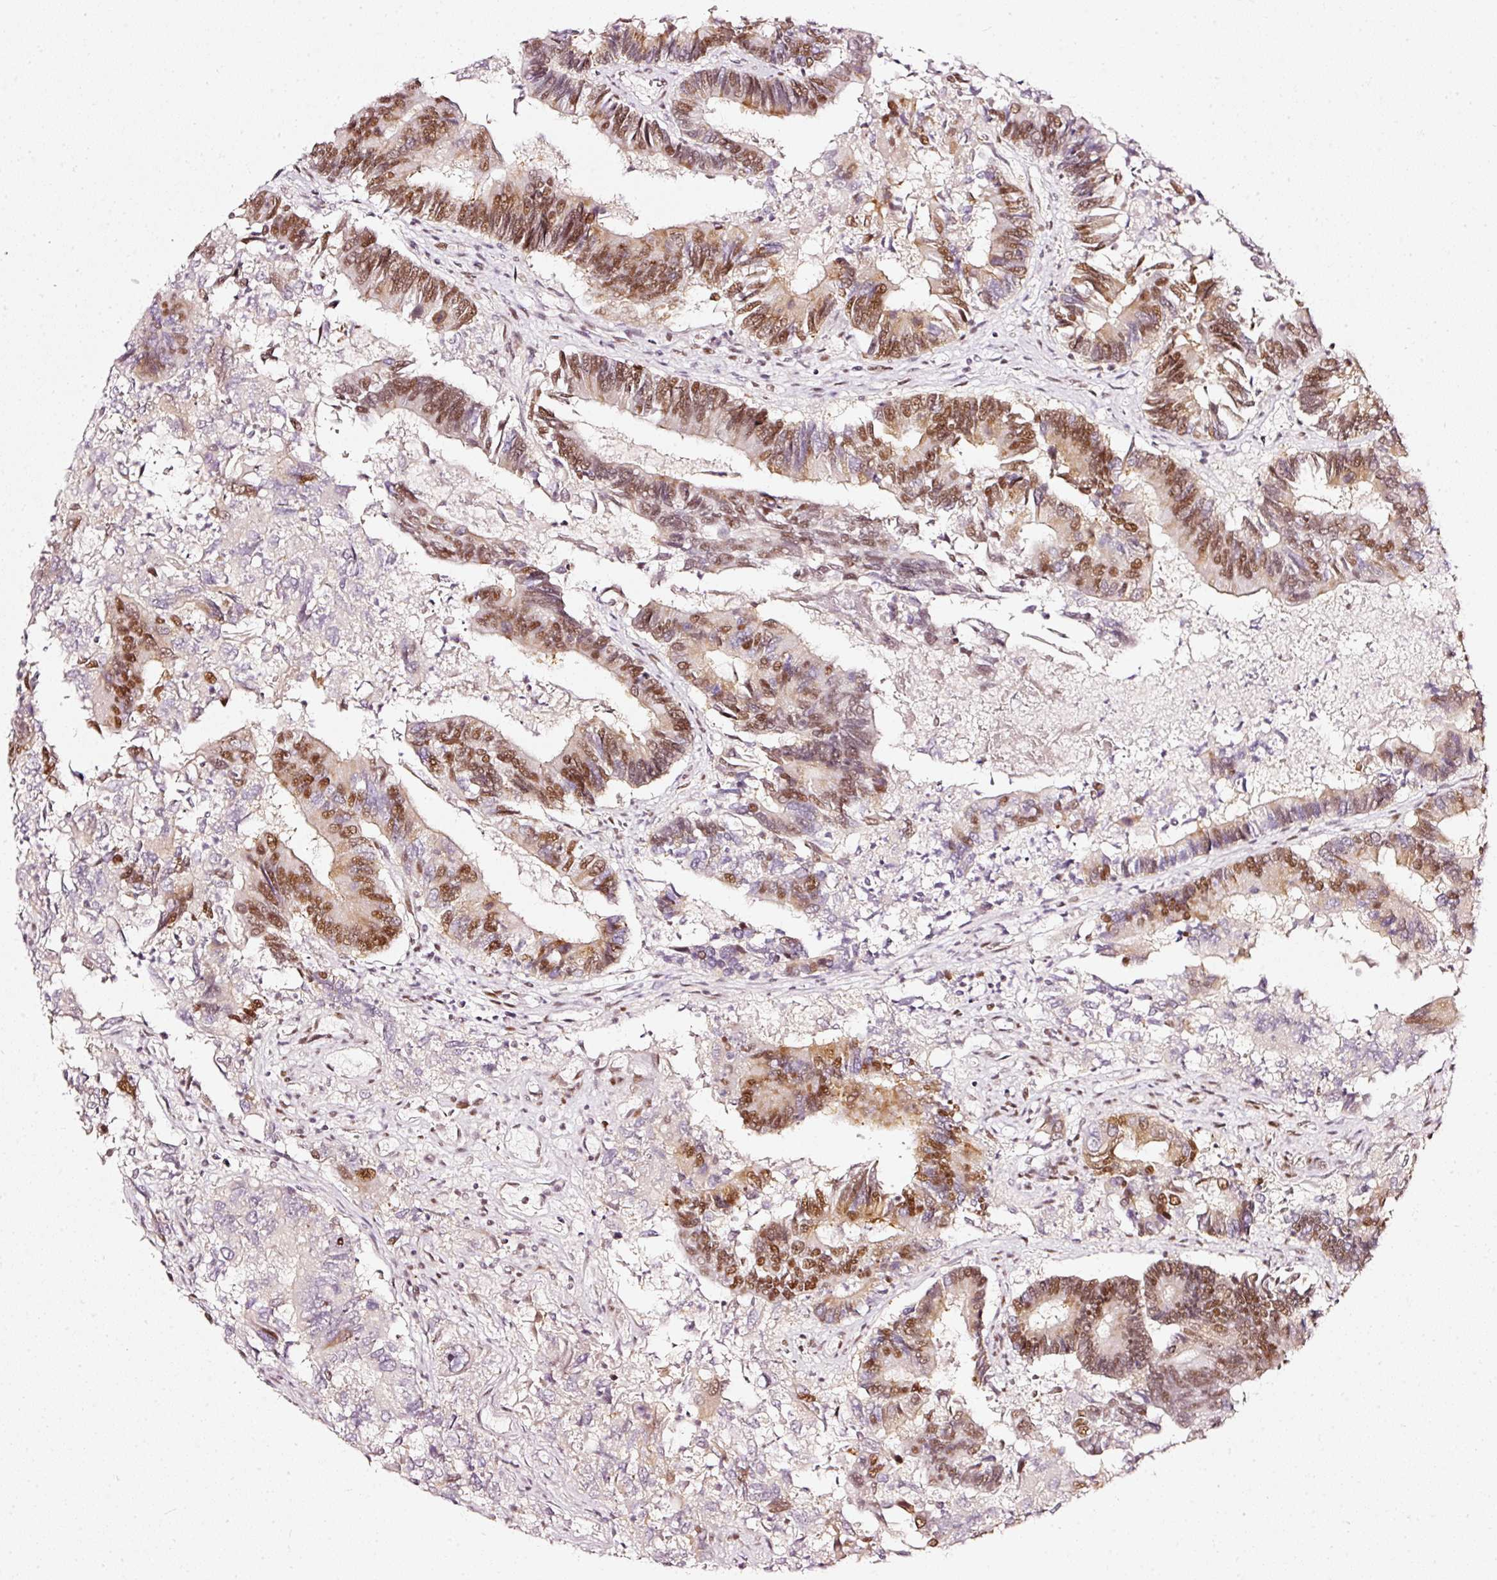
{"staining": {"intensity": "strong", "quantity": ">75%", "location": "nuclear"}, "tissue": "colorectal cancer", "cell_type": "Tumor cells", "image_type": "cancer", "snomed": [{"axis": "morphology", "description": "Adenocarcinoma, NOS"}, {"axis": "topography", "description": "Colon"}], "caption": "This is a micrograph of immunohistochemistry (IHC) staining of colorectal cancer (adenocarcinoma), which shows strong expression in the nuclear of tumor cells.", "gene": "PPP1R10", "patient": {"sex": "female", "age": 67}}